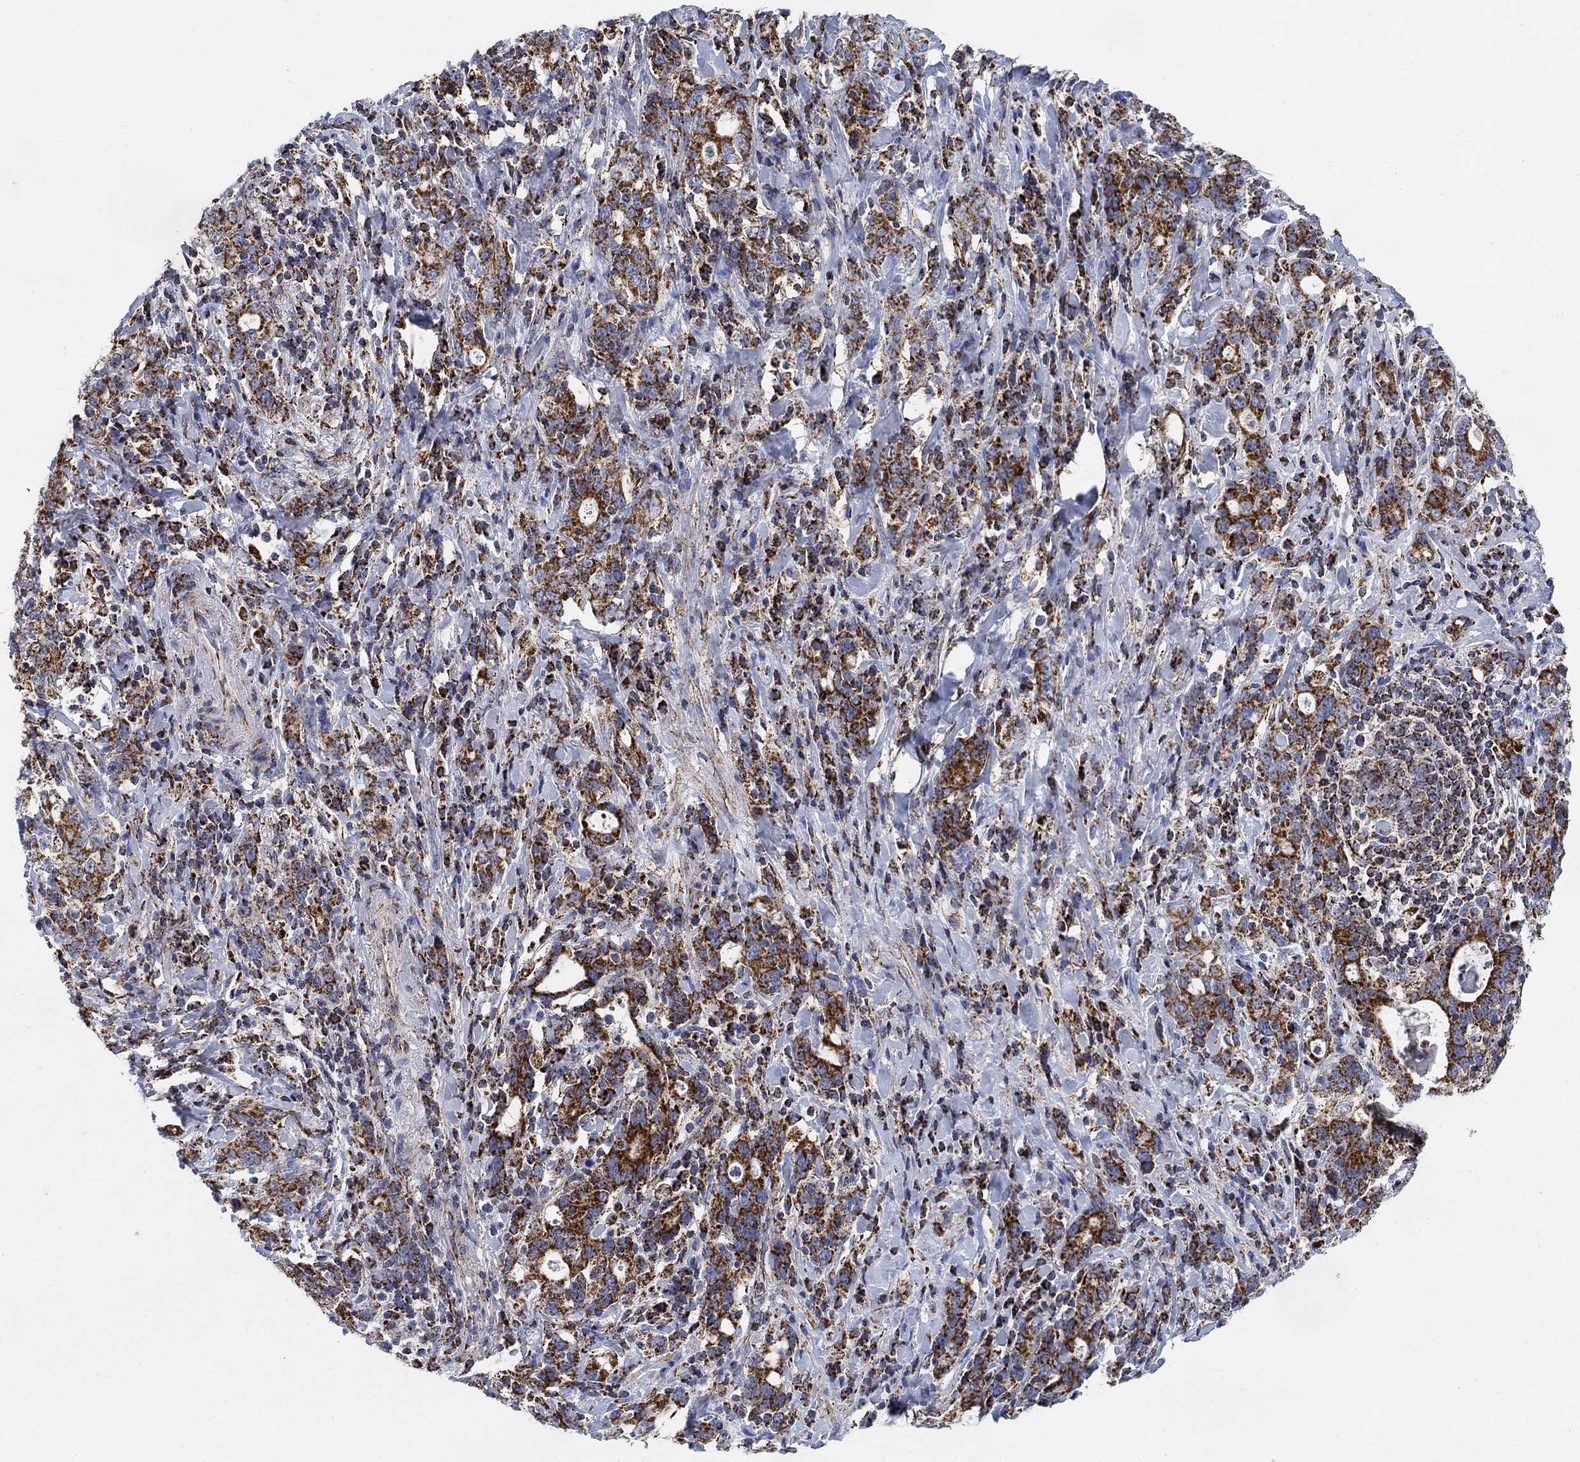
{"staining": {"intensity": "strong", "quantity": ">75%", "location": "cytoplasmic/membranous"}, "tissue": "stomach cancer", "cell_type": "Tumor cells", "image_type": "cancer", "snomed": [{"axis": "morphology", "description": "Adenocarcinoma, NOS"}, {"axis": "topography", "description": "Stomach"}], "caption": "Immunohistochemistry micrograph of stomach cancer stained for a protein (brown), which demonstrates high levels of strong cytoplasmic/membranous positivity in about >75% of tumor cells.", "gene": "NDUFS3", "patient": {"sex": "male", "age": 79}}